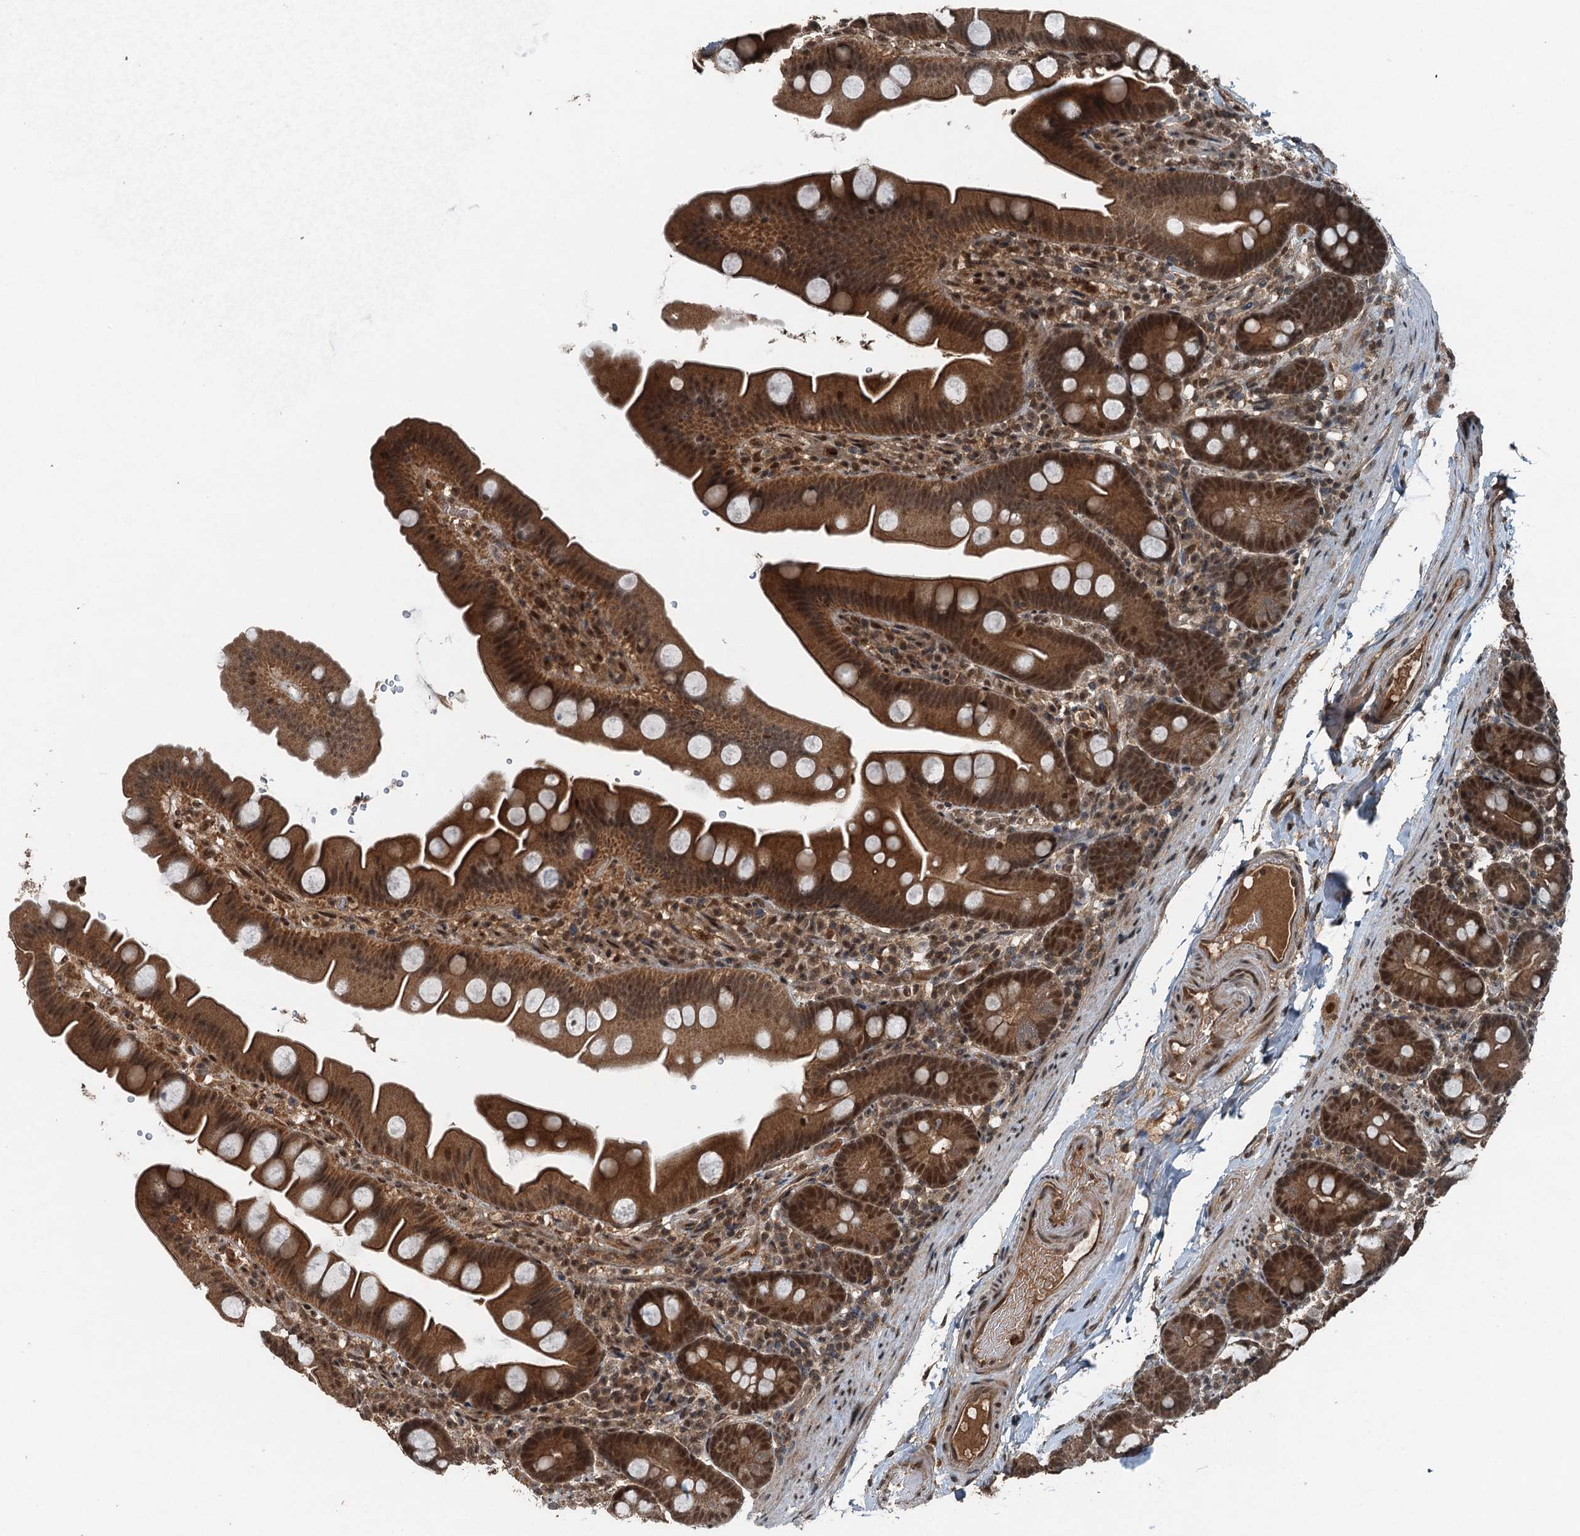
{"staining": {"intensity": "strong", "quantity": ">75%", "location": "cytoplasmic/membranous,nuclear"}, "tissue": "small intestine", "cell_type": "Glandular cells", "image_type": "normal", "snomed": [{"axis": "morphology", "description": "Normal tissue, NOS"}, {"axis": "topography", "description": "Small intestine"}], "caption": "A brown stain highlights strong cytoplasmic/membranous,nuclear staining of a protein in glandular cells of unremarkable human small intestine.", "gene": "UBXN6", "patient": {"sex": "female", "age": 68}}